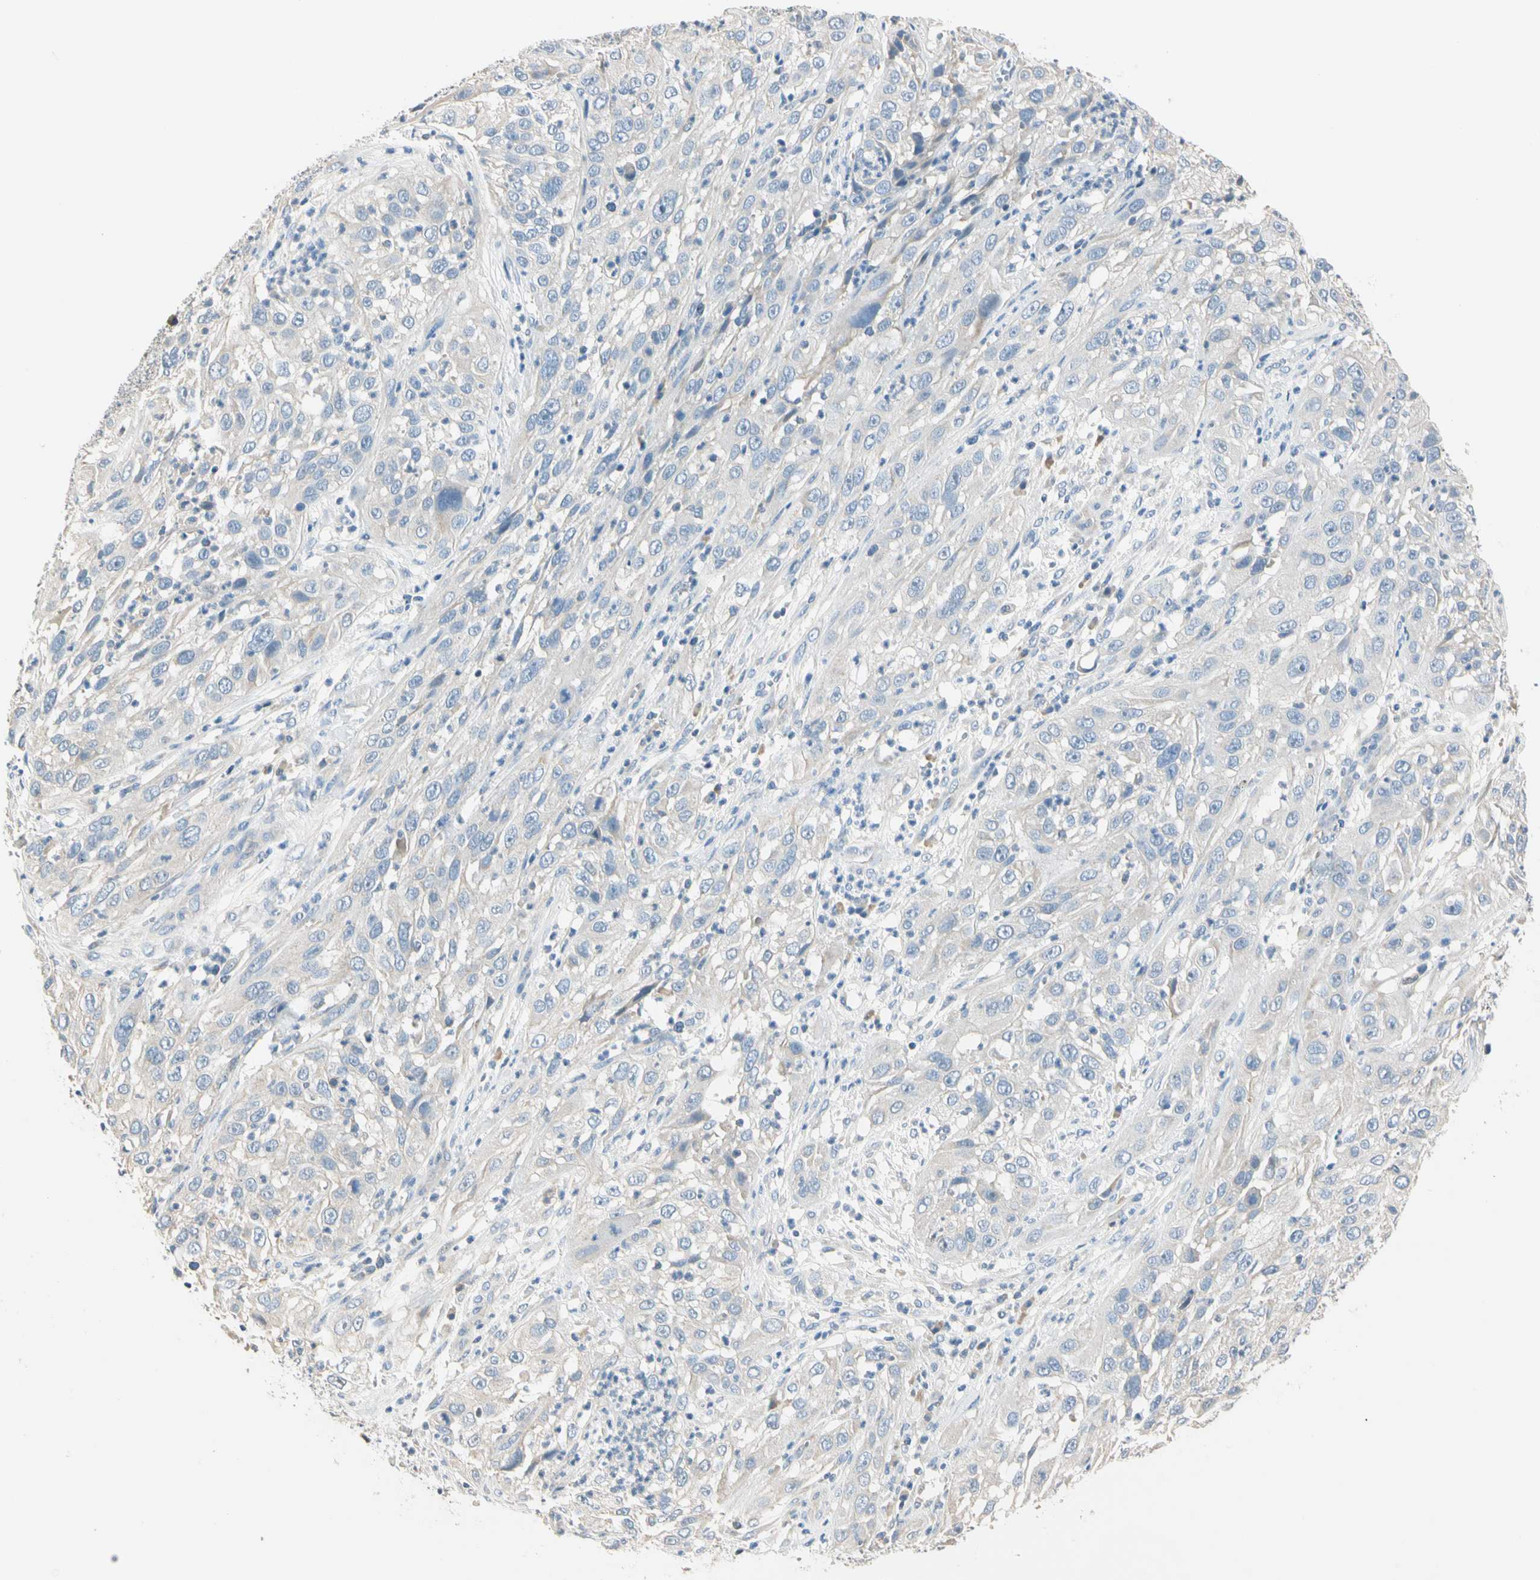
{"staining": {"intensity": "weak", "quantity": "<25%", "location": "cytoplasmic/membranous"}, "tissue": "cervical cancer", "cell_type": "Tumor cells", "image_type": "cancer", "snomed": [{"axis": "morphology", "description": "Squamous cell carcinoma, NOS"}, {"axis": "topography", "description": "Cervix"}], "caption": "Tumor cells show no significant staining in cervical cancer.", "gene": "GPR153", "patient": {"sex": "female", "age": 32}}